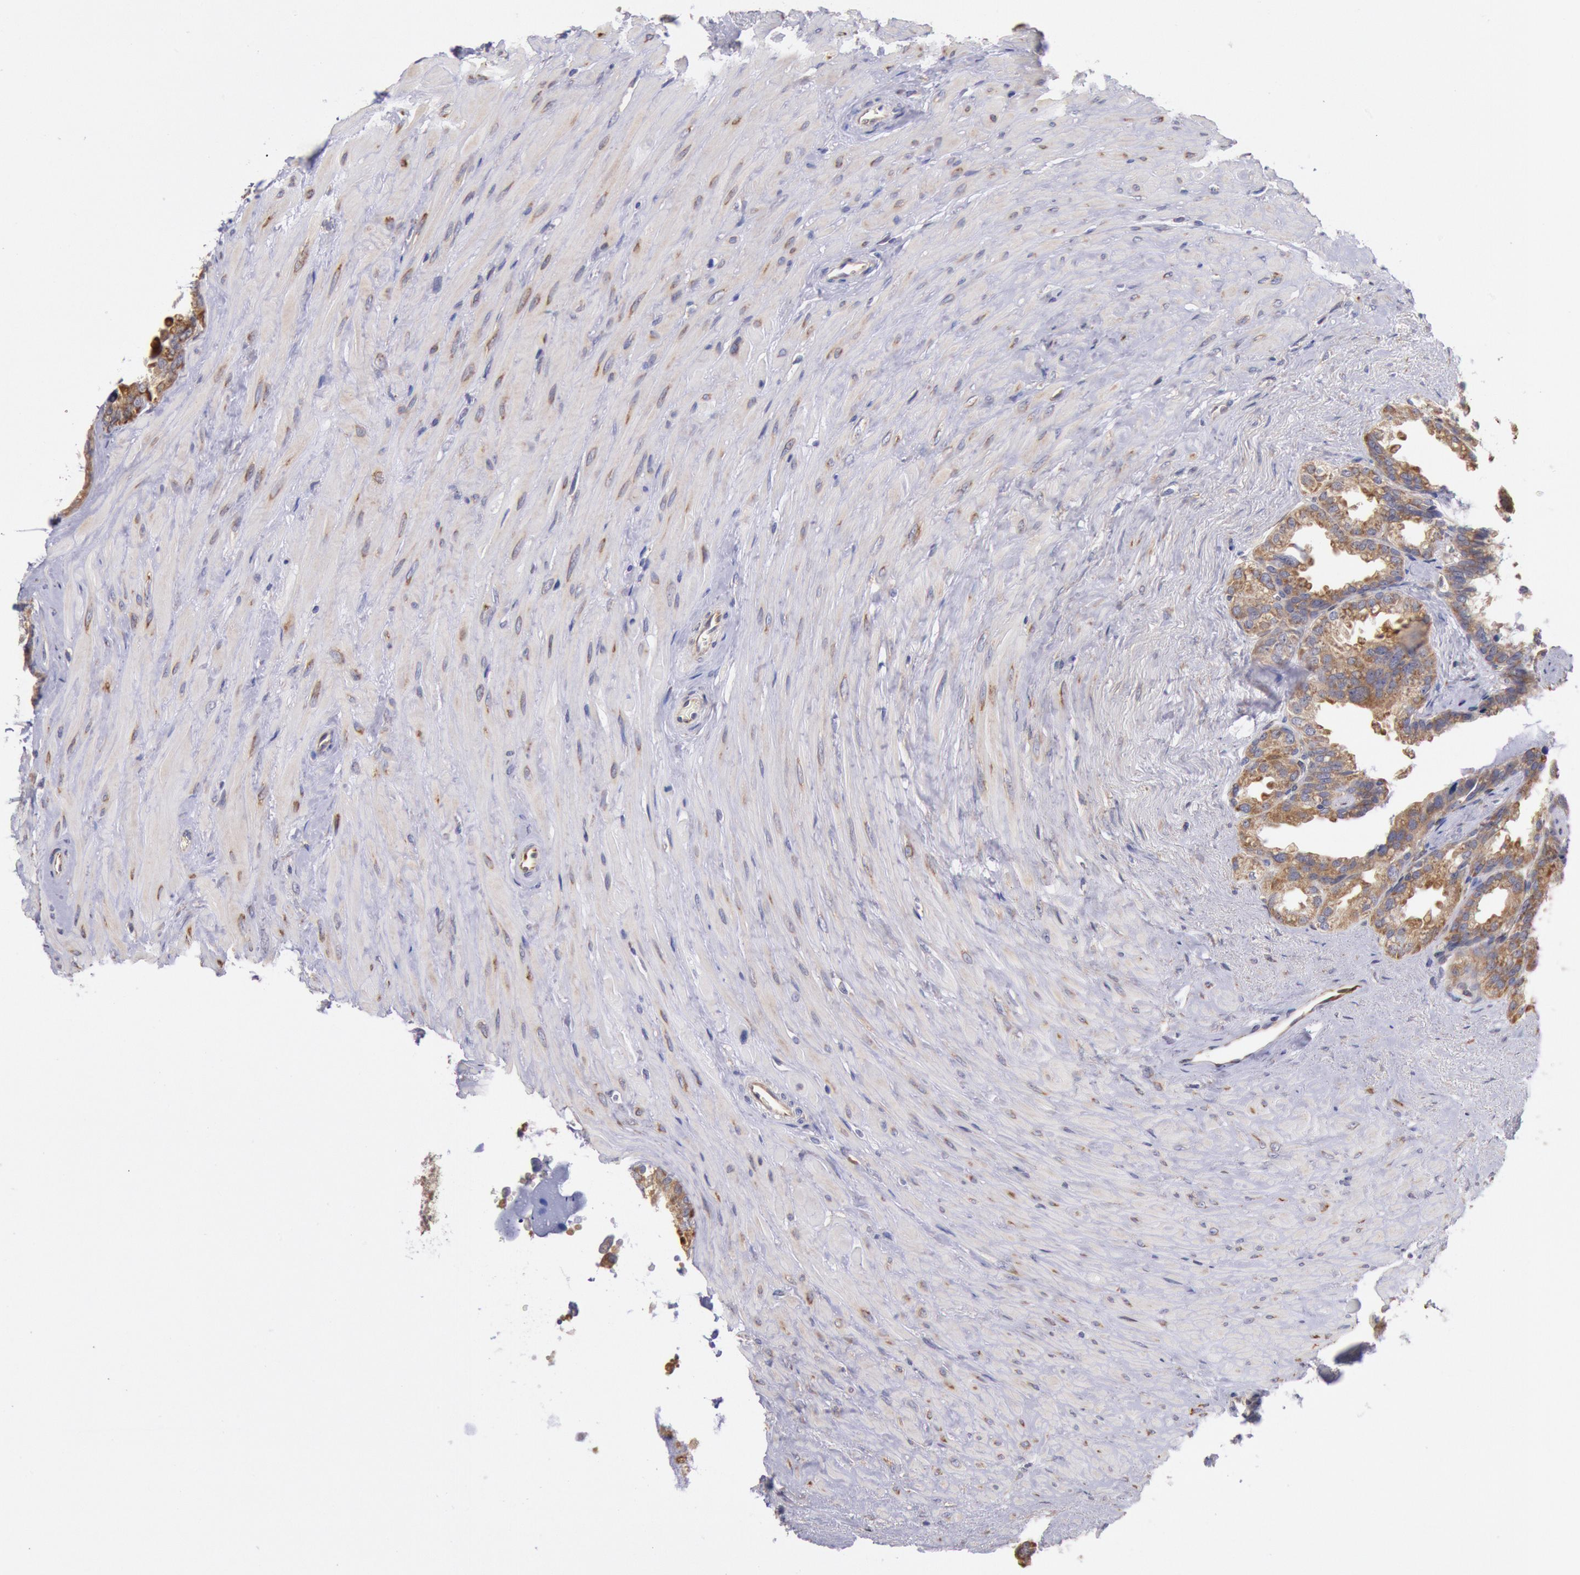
{"staining": {"intensity": "moderate", "quantity": ">75%", "location": "cytoplasmic/membranous"}, "tissue": "seminal vesicle", "cell_type": "Glandular cells", "image_type": "normal", "snomed": [{"axis": "morphology", "description": "Normal tissue, NOS"}, {"axis": "topography", "description": "Prostate"}, {"axis": "topography", "description": "Seminal veicle"}], "caption": "IHC of unremarkable seminal vesicle demonstrates medium levels of moderate cytoplasmic/membranous expression in about >75% of glandular cells.", "gene": "DRG1", "patient": {"sex": "male", "age": 63}}